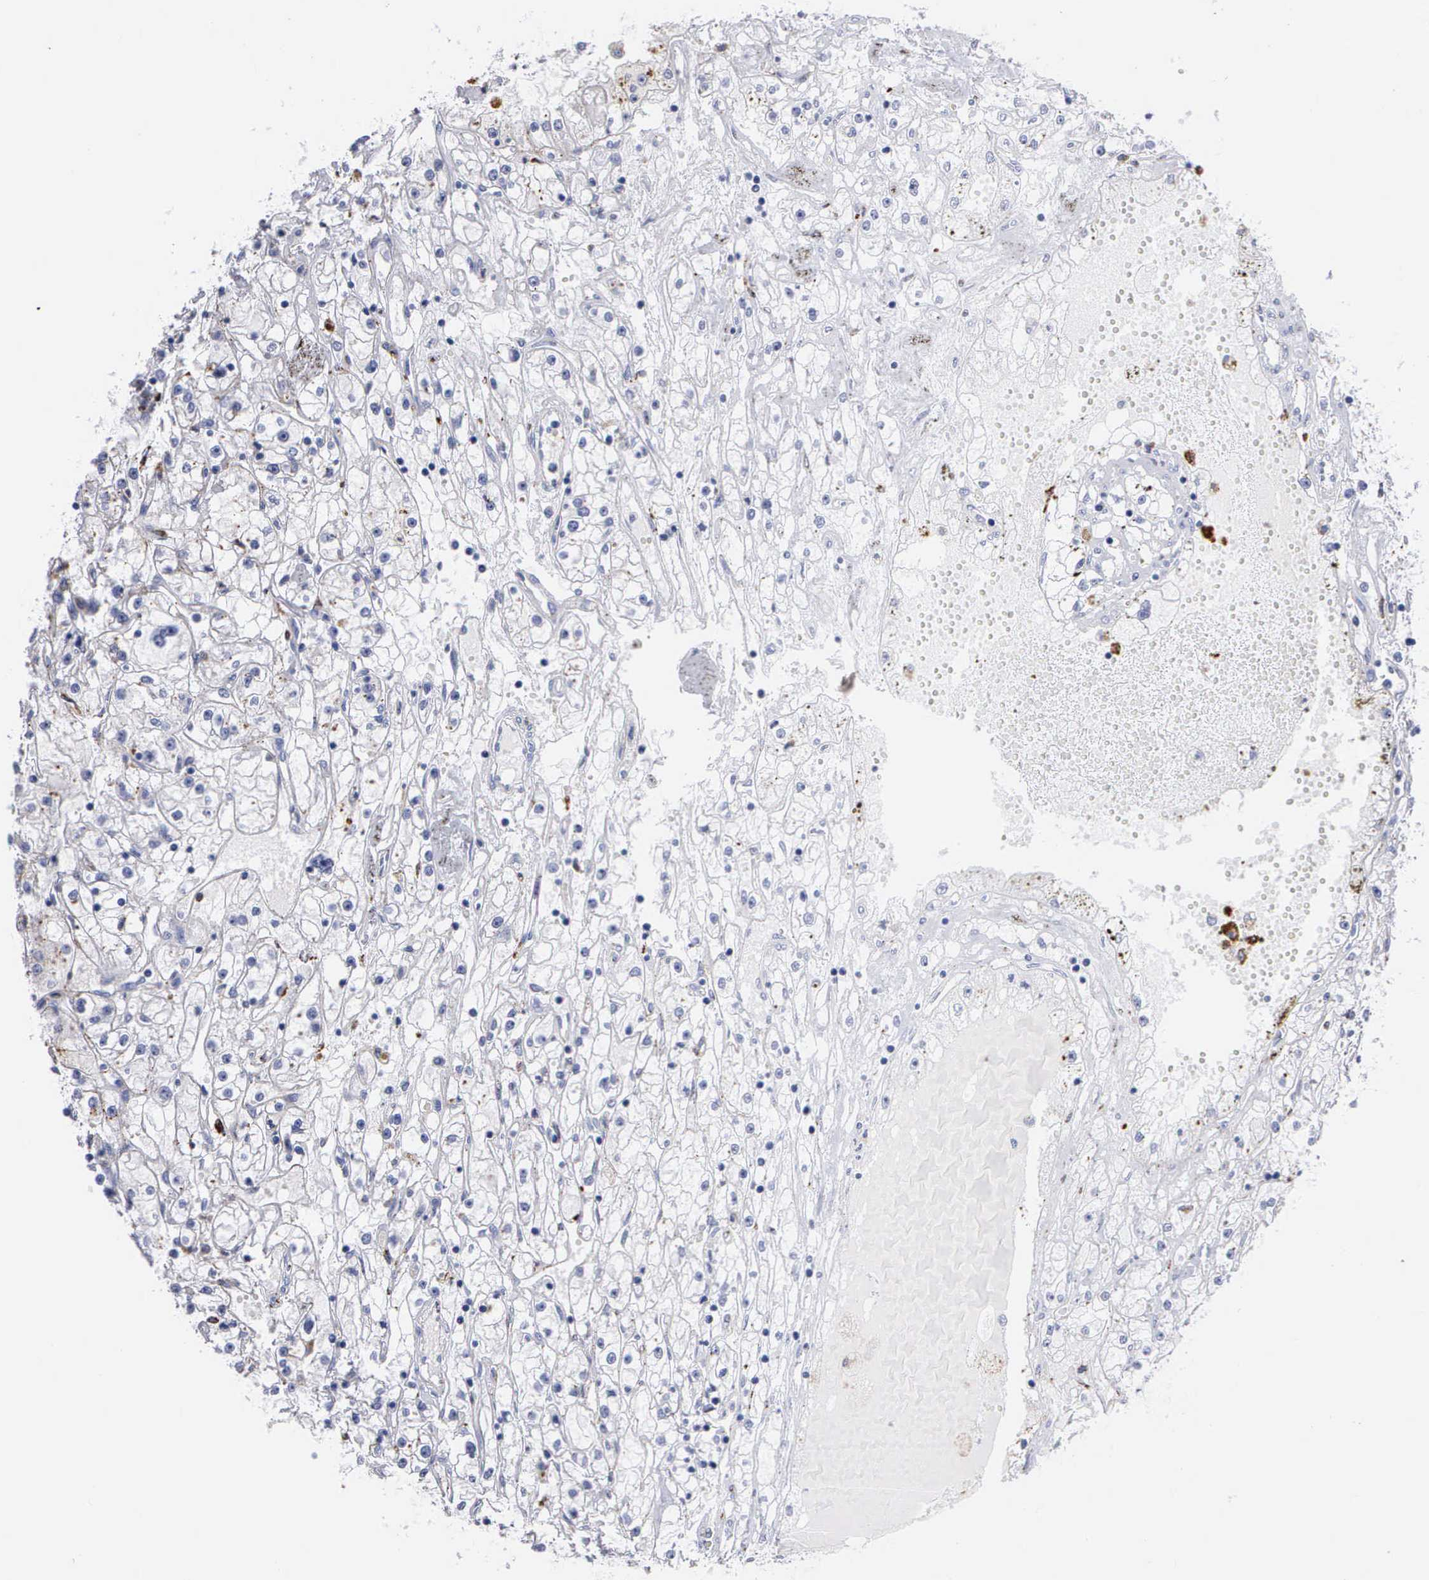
{"staining": {"intensity": "negative", "quantity": "none", "location": "none"}, "tissue": "renal cancer", "cell_type": "Tumor cells", "image_type": "cancer", "snomed": [{"axis": "morphology", "description": "Adenocarcinoma, NOS"}, {"axis": "topography", "description": "Kidney"}], "caption": "This histopathology image is of adenocarcinoma (renal) stained with IHC to label a protein in brown with the nuclei are counter-stained blue. There is no staining in tumor cells.", "gene": "CTSL", "patient": {"sex": "male", "age": 56}}